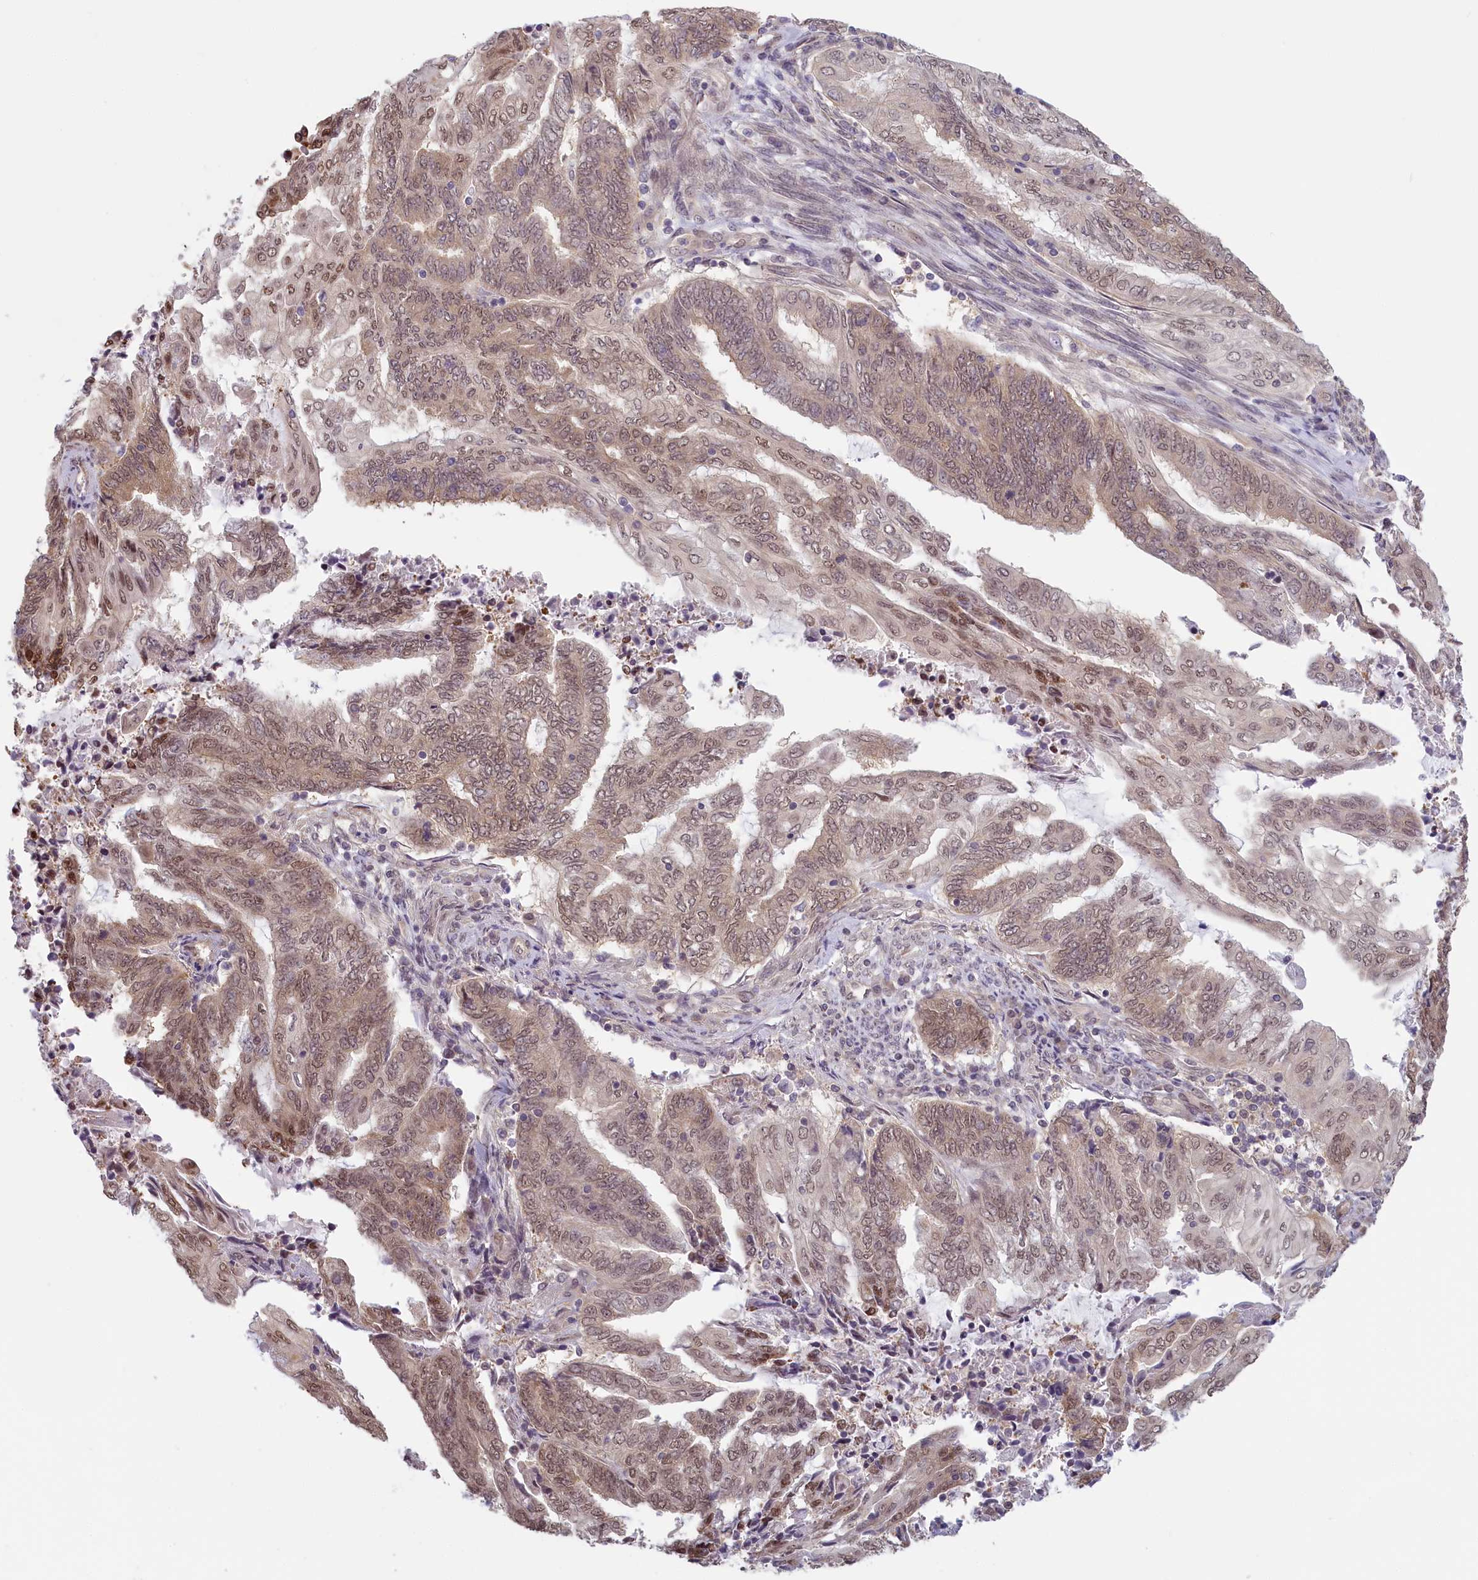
{"staining": {"intensity": "moderate", "quantity": ">75%", "location": "nuclear"}, "tissue": "endometrial cancer", "cell_type": "Tumor cells", "image_type": "cancer", "snomed": [{"axis": "morphology", "description": "Adenocarcinoma, NOS"}, {"axis": "topography", "description": "Uterus"}, {"axis": "topography", "description": "Endometrium"}], "caption": "This micrograph exhibits immunohistochemistry (IHC) staining of endometrial adenocarcinoma, with medium moderate nuclear staining in about >75% of tumor cells.", "gene": "C19orf44", "patient": {"sex": "female", "age": 70}}